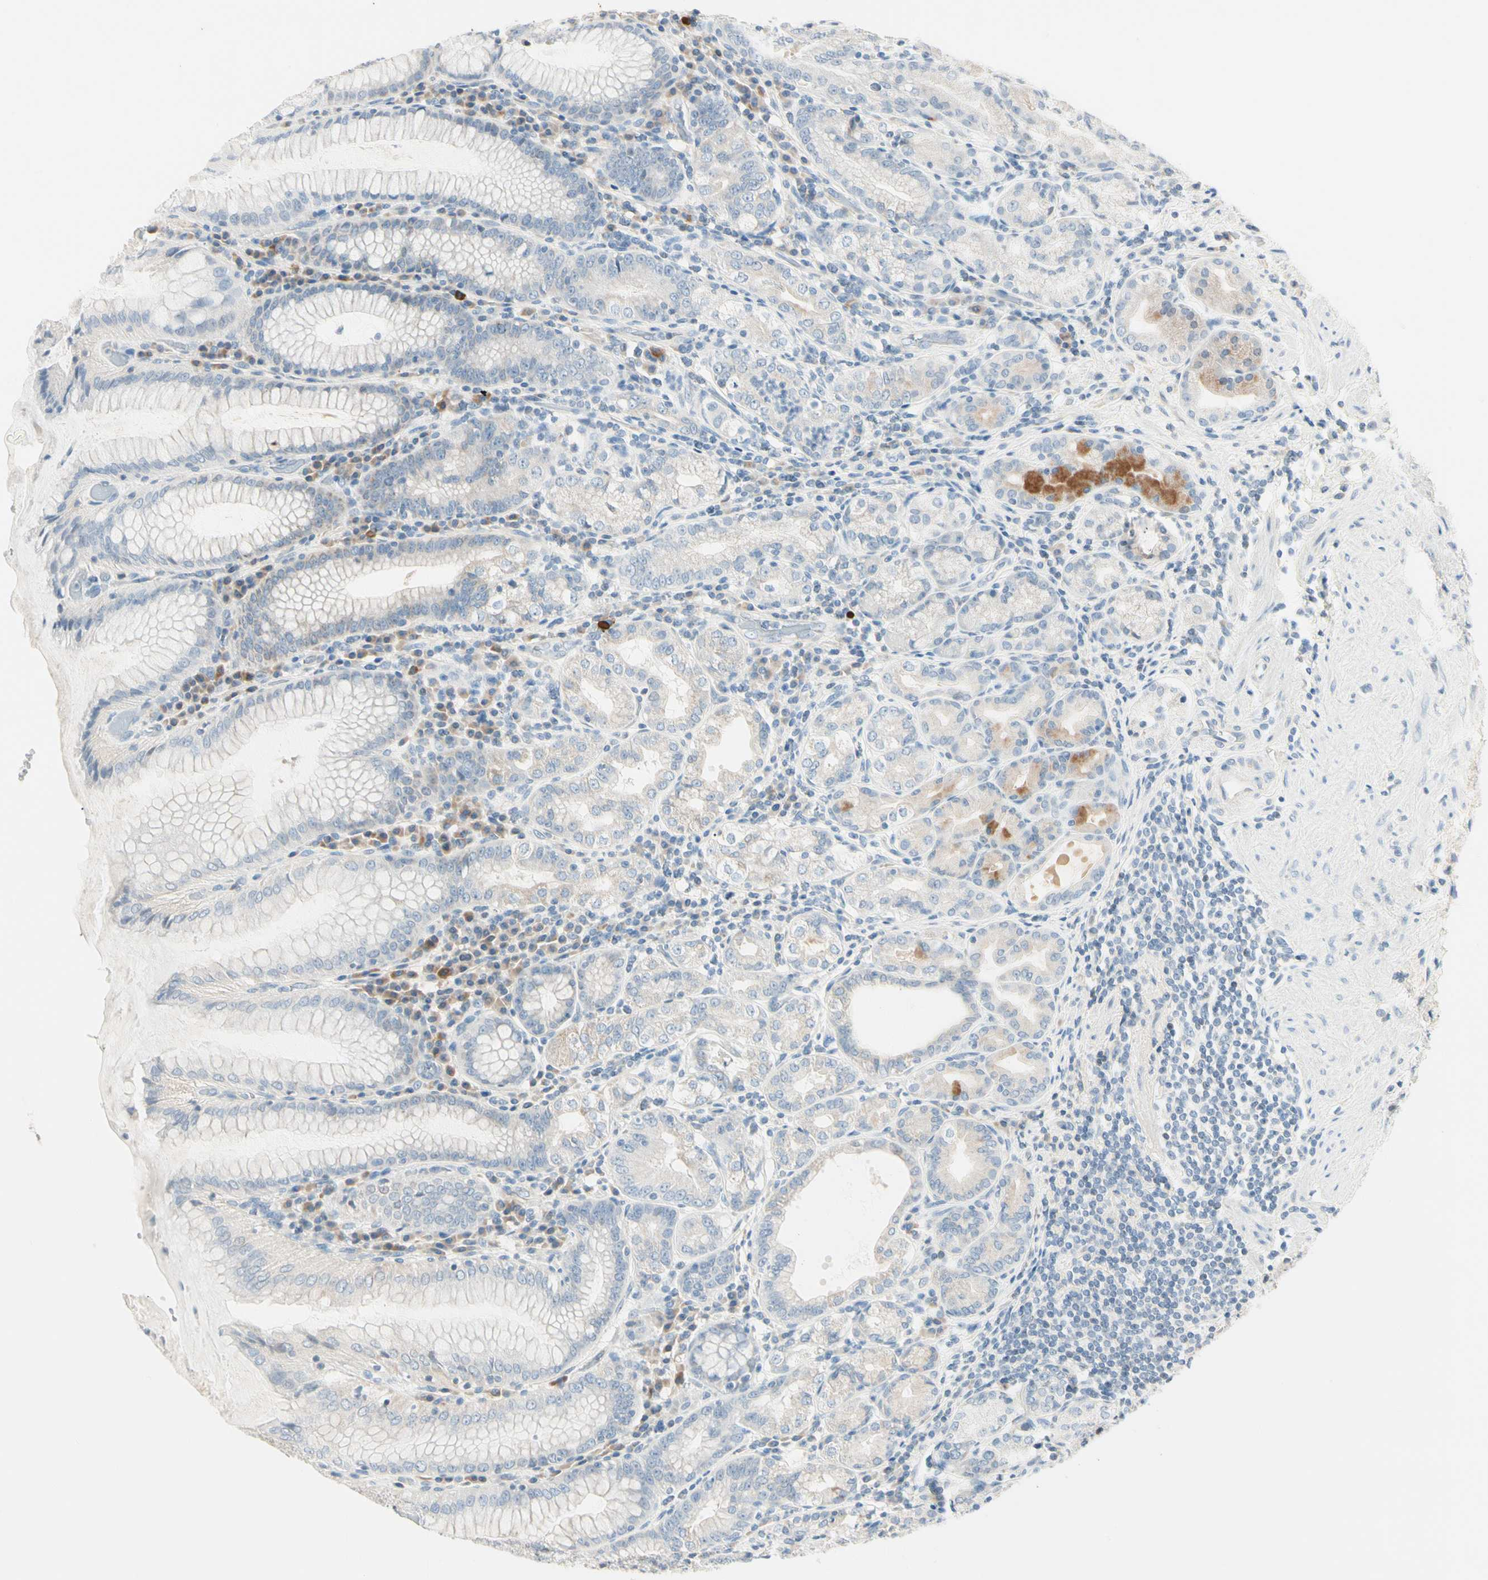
{"staining": {"intensity": "moderate", "quantity": "<25%", "location": "cytoplasmic/membranous"}, "tissue": "stomach", "cell_type": "Glandular cells", "image_type": "normal", "snomed": [{"axis": "morphology", "description": "Normal tissue, NOS"}, {"axis": "topography", "description": "Stomach, lower"}], "caption": "Immunohistochemical staining of normal human stomach displays <25% levels of moderate cytoplasmic/membranous protein positivity in about <25% of glandular cells.", "gene": "ALDH18A1", "patient": {"sex": "female", "age": 76}}